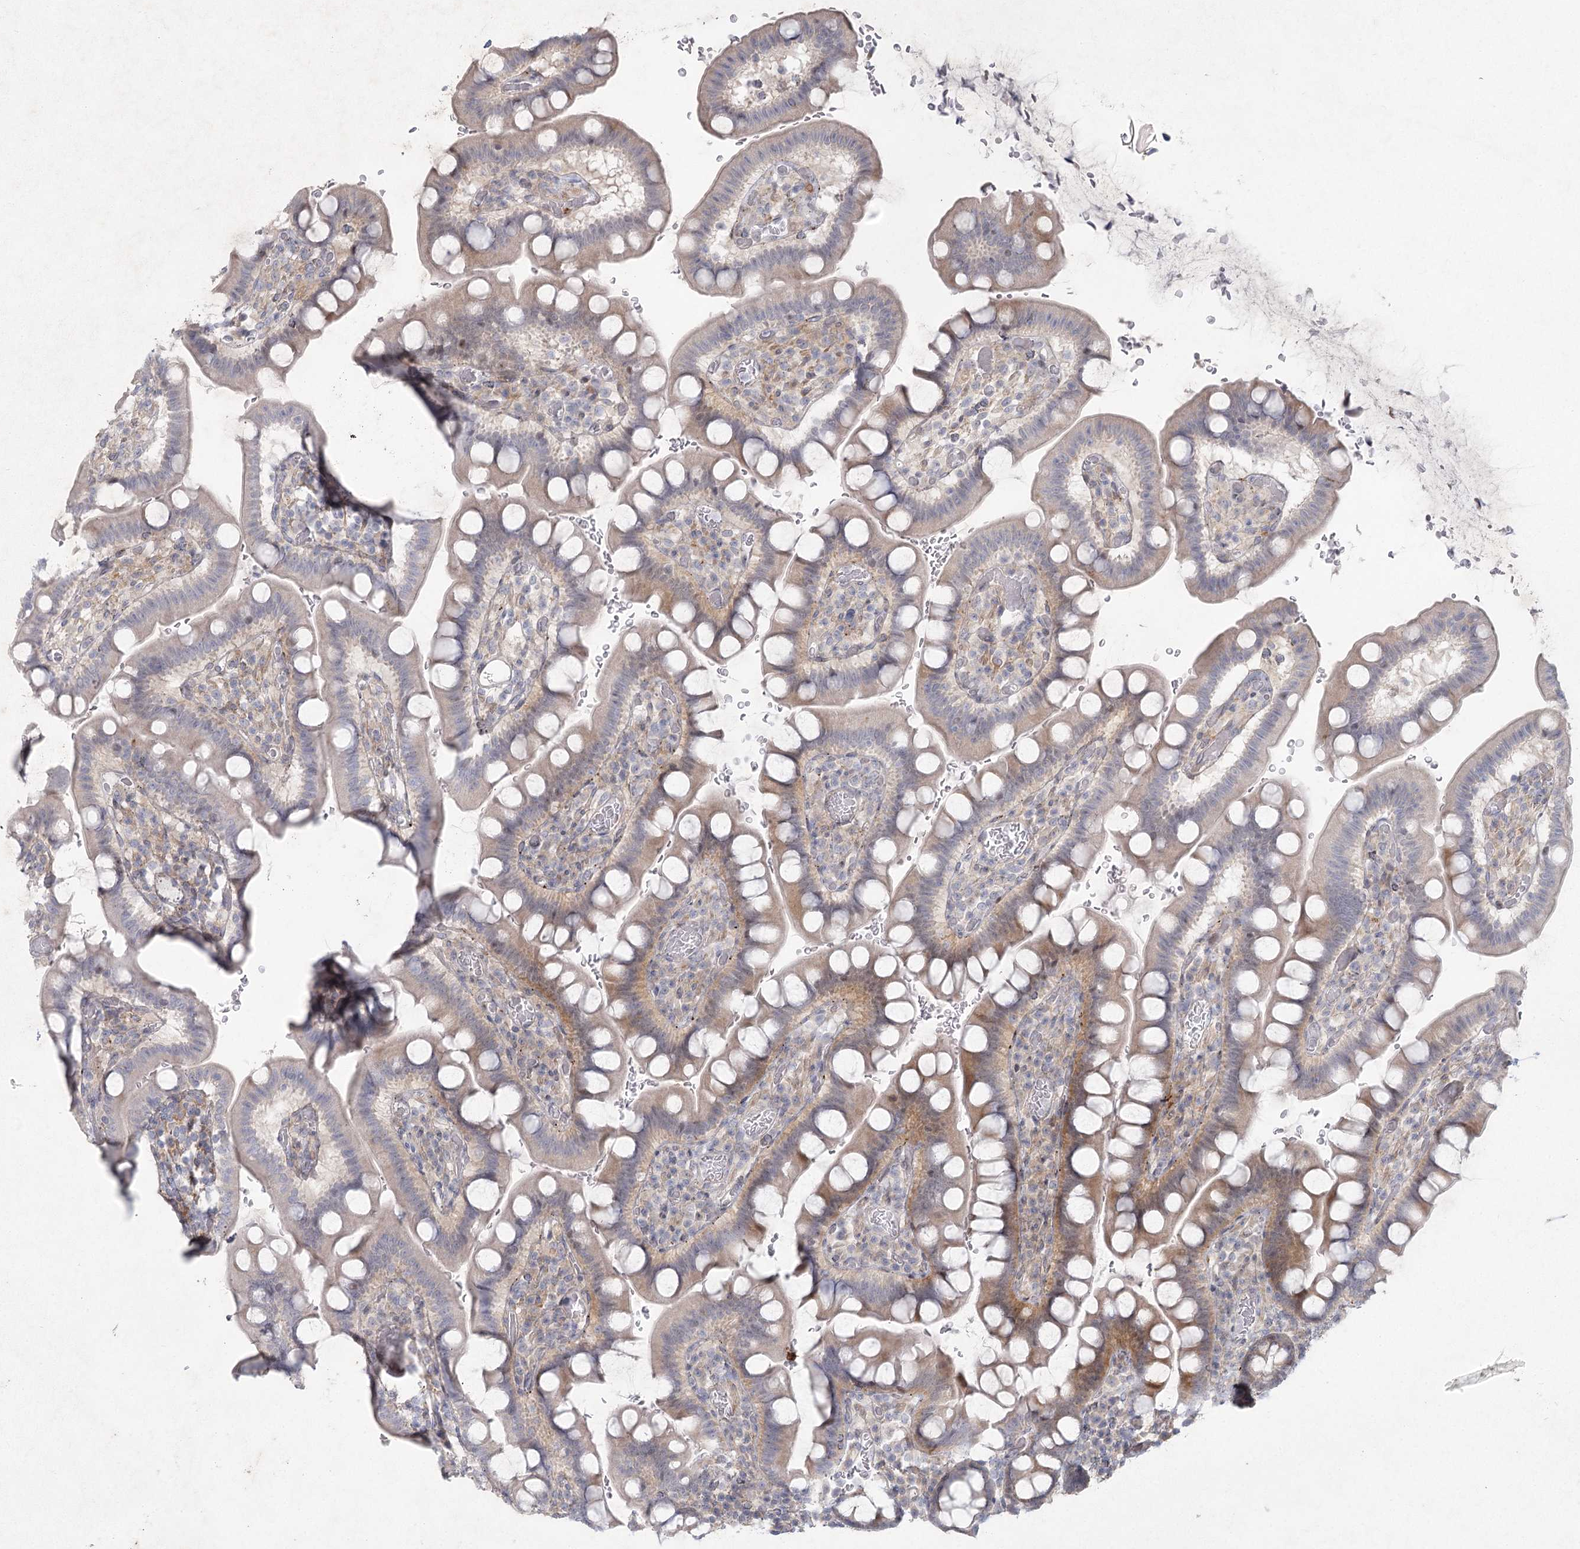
{"staining": {"intensity": "moderate", "quantity": "<25%", "location": "cytoplasmic/membranous"}, "tissue": "small intestine", "cell_type": "Glandular cells", "image_type": "normal", "snomed": [{"axis": "morphology", "description": "Normal tissue, NOS"}, {"axis": "topography", "description": "Stomach, upper"}, {"axis": "topography", "description": "Stomach, lower"}, {"axis": "topography", "description": "Small intestine"}], "caption": "This photomicrograph shows immunohistochemistry staining of benign small intestine, with low moderate cytoplasmic/membranous staining in about <25% of glandular cells.", "gene": "FAM110C", "patient": {"sex": "male", "age": 68}}